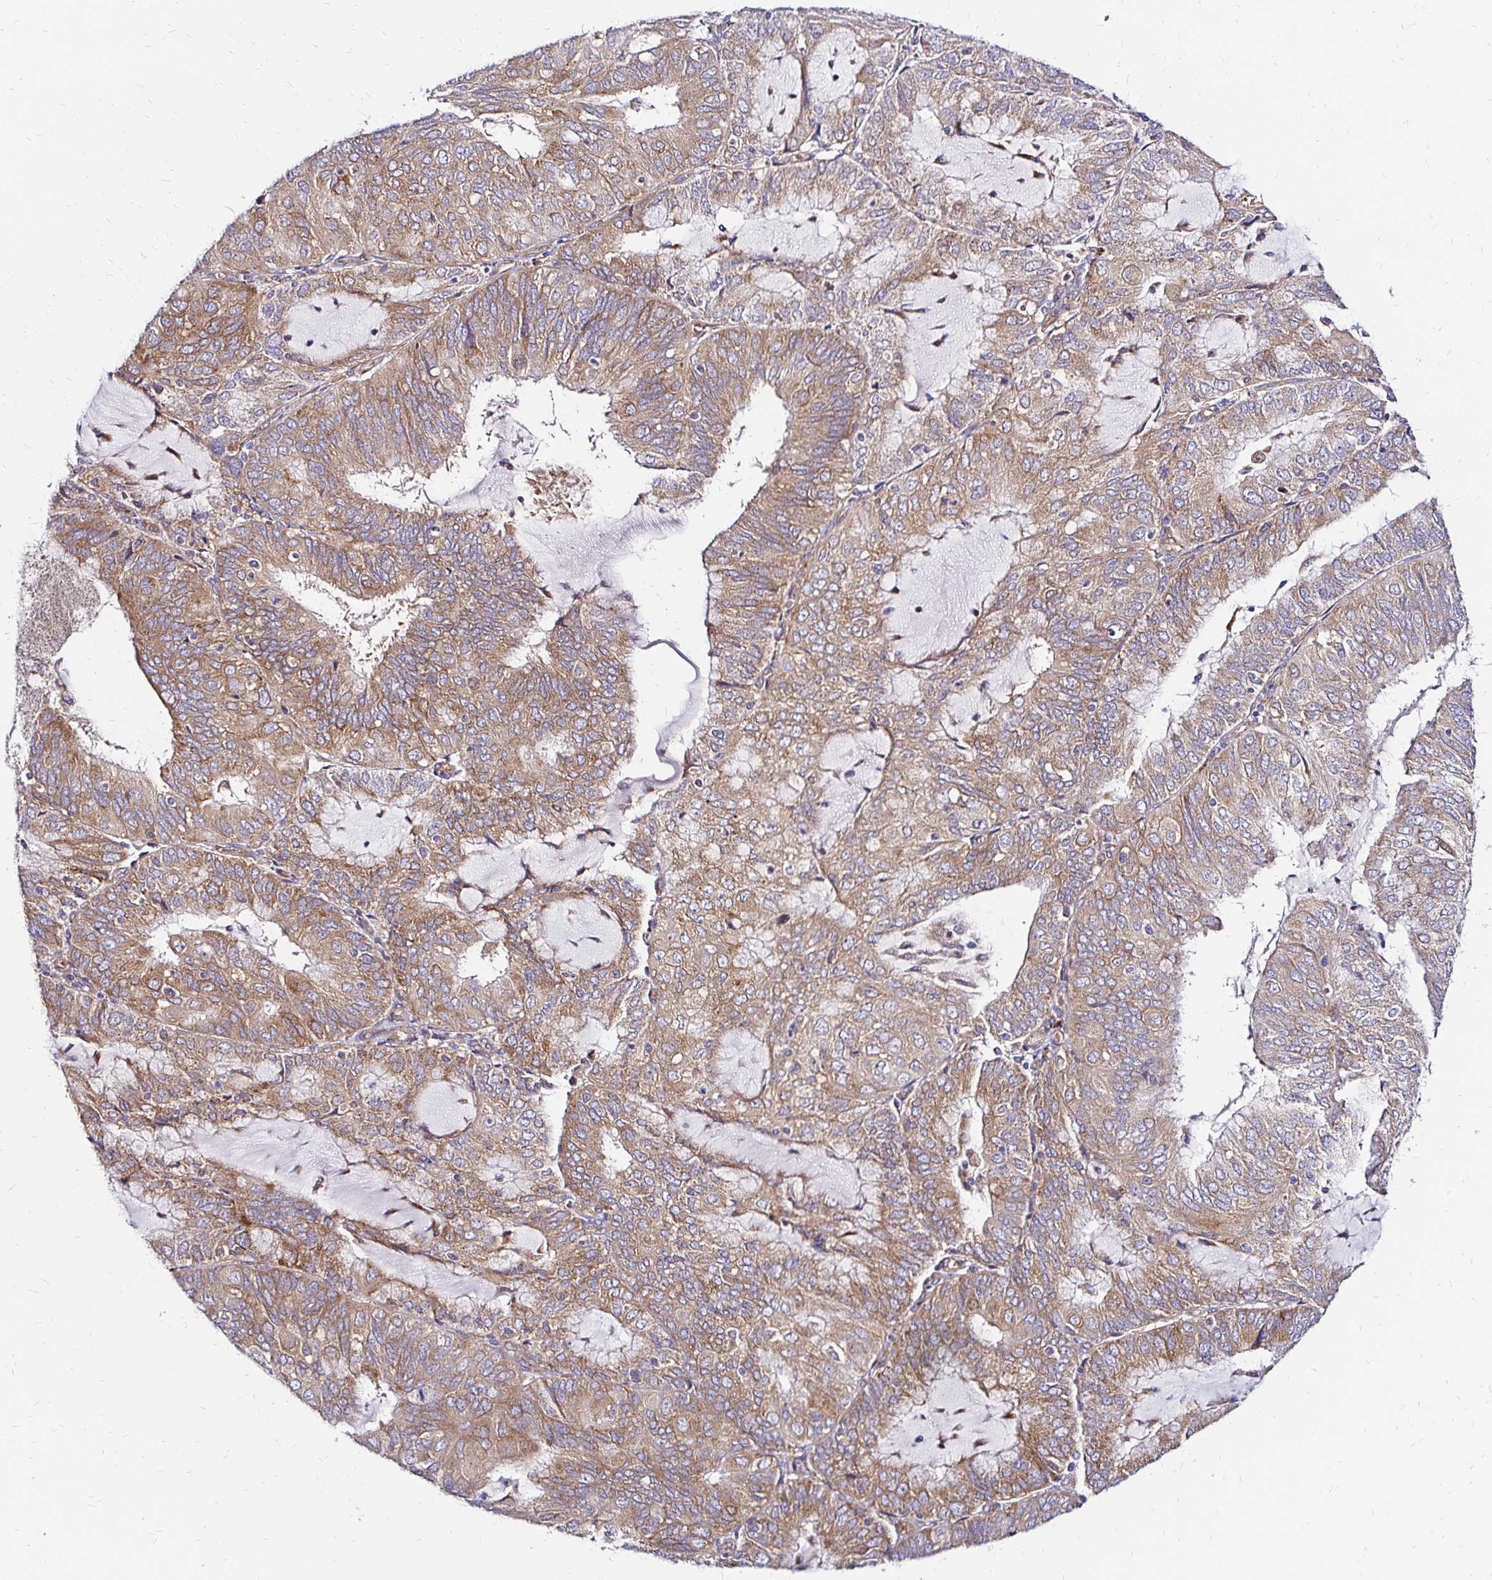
{"staining": {"intensity": "moderate", "quantity": ">75%", "location": "cytoplasmic/membranous"}, "tissue": "endometrial cancer", "cell_type": "Tumor cells", "image_type": "cancer", "snomed": [{"axis": "morphology", "description": "Adenocarcinoma, NOS"}, {"axis": "topography", "description": "Endometrium"}], "caption": "This is a photomicrograph of immunohistochemistry staining of endometrial cancer (adenocarcinoma), which shows moderate positivity in the cytoplasmic/membranous of tumor cells.", "gene": "IDUA", "patient": {"sex": "female", "age": 81}}